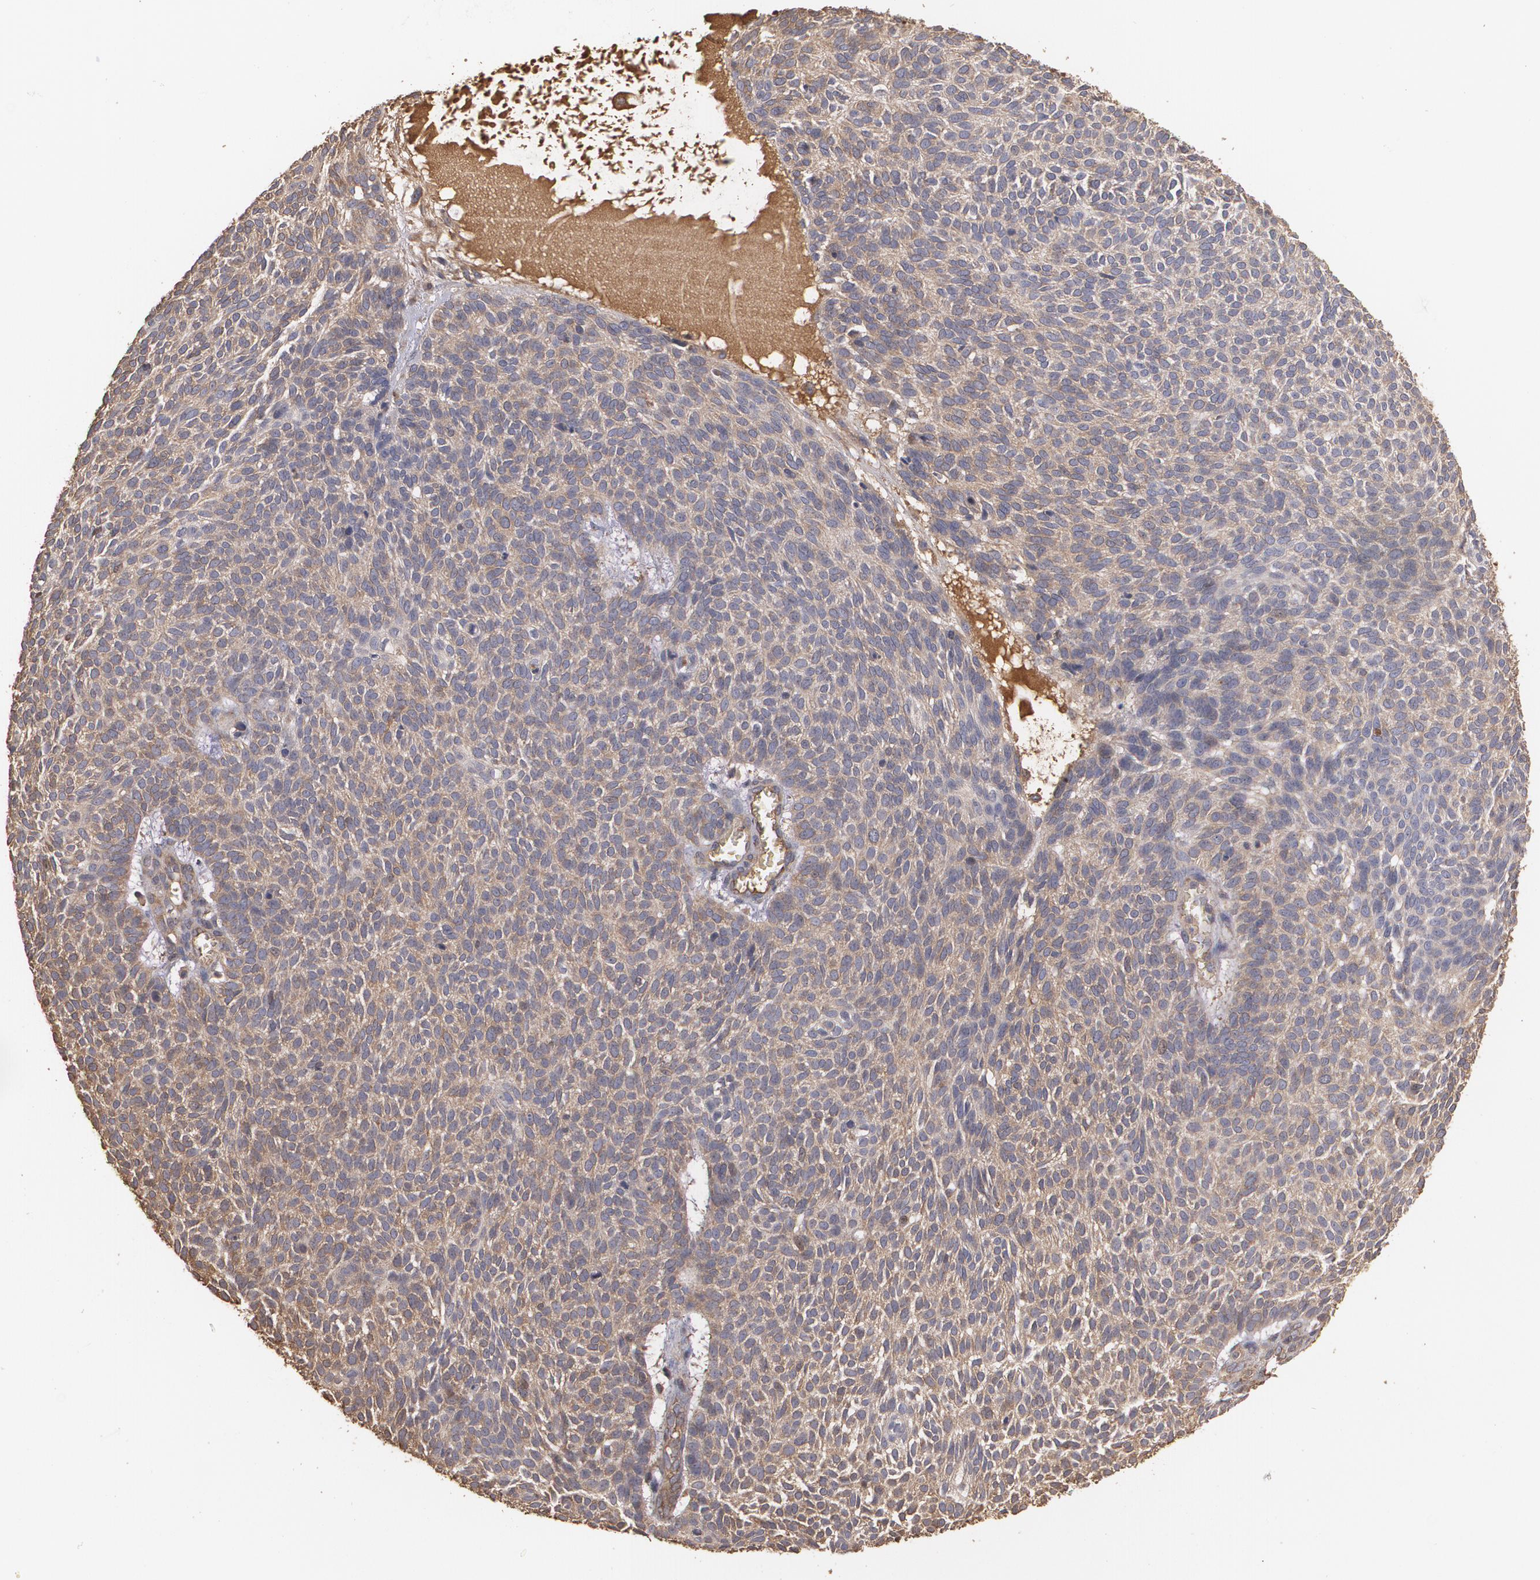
{"staining": {"intensity": "weak", "quantity": ">75%", "location": "cytoplasmic/membranous"}, "tissue": "skin cancer", "cell_type": "Tumor cells", "image_type": "cancer", "snomed": [{"axis": "morphology", "description": "Basal cell carcinoma"}, {"axis": "topography", "description": "Skin"}], "caption": "There is low levels of weak cytoplasmic/membranous positivity in tumor cells of skin cancer, as demonstrated by immunohistochemical staining (brown color).", "gene": "PON1", "patient": {"sex": "male", "age": 63}}